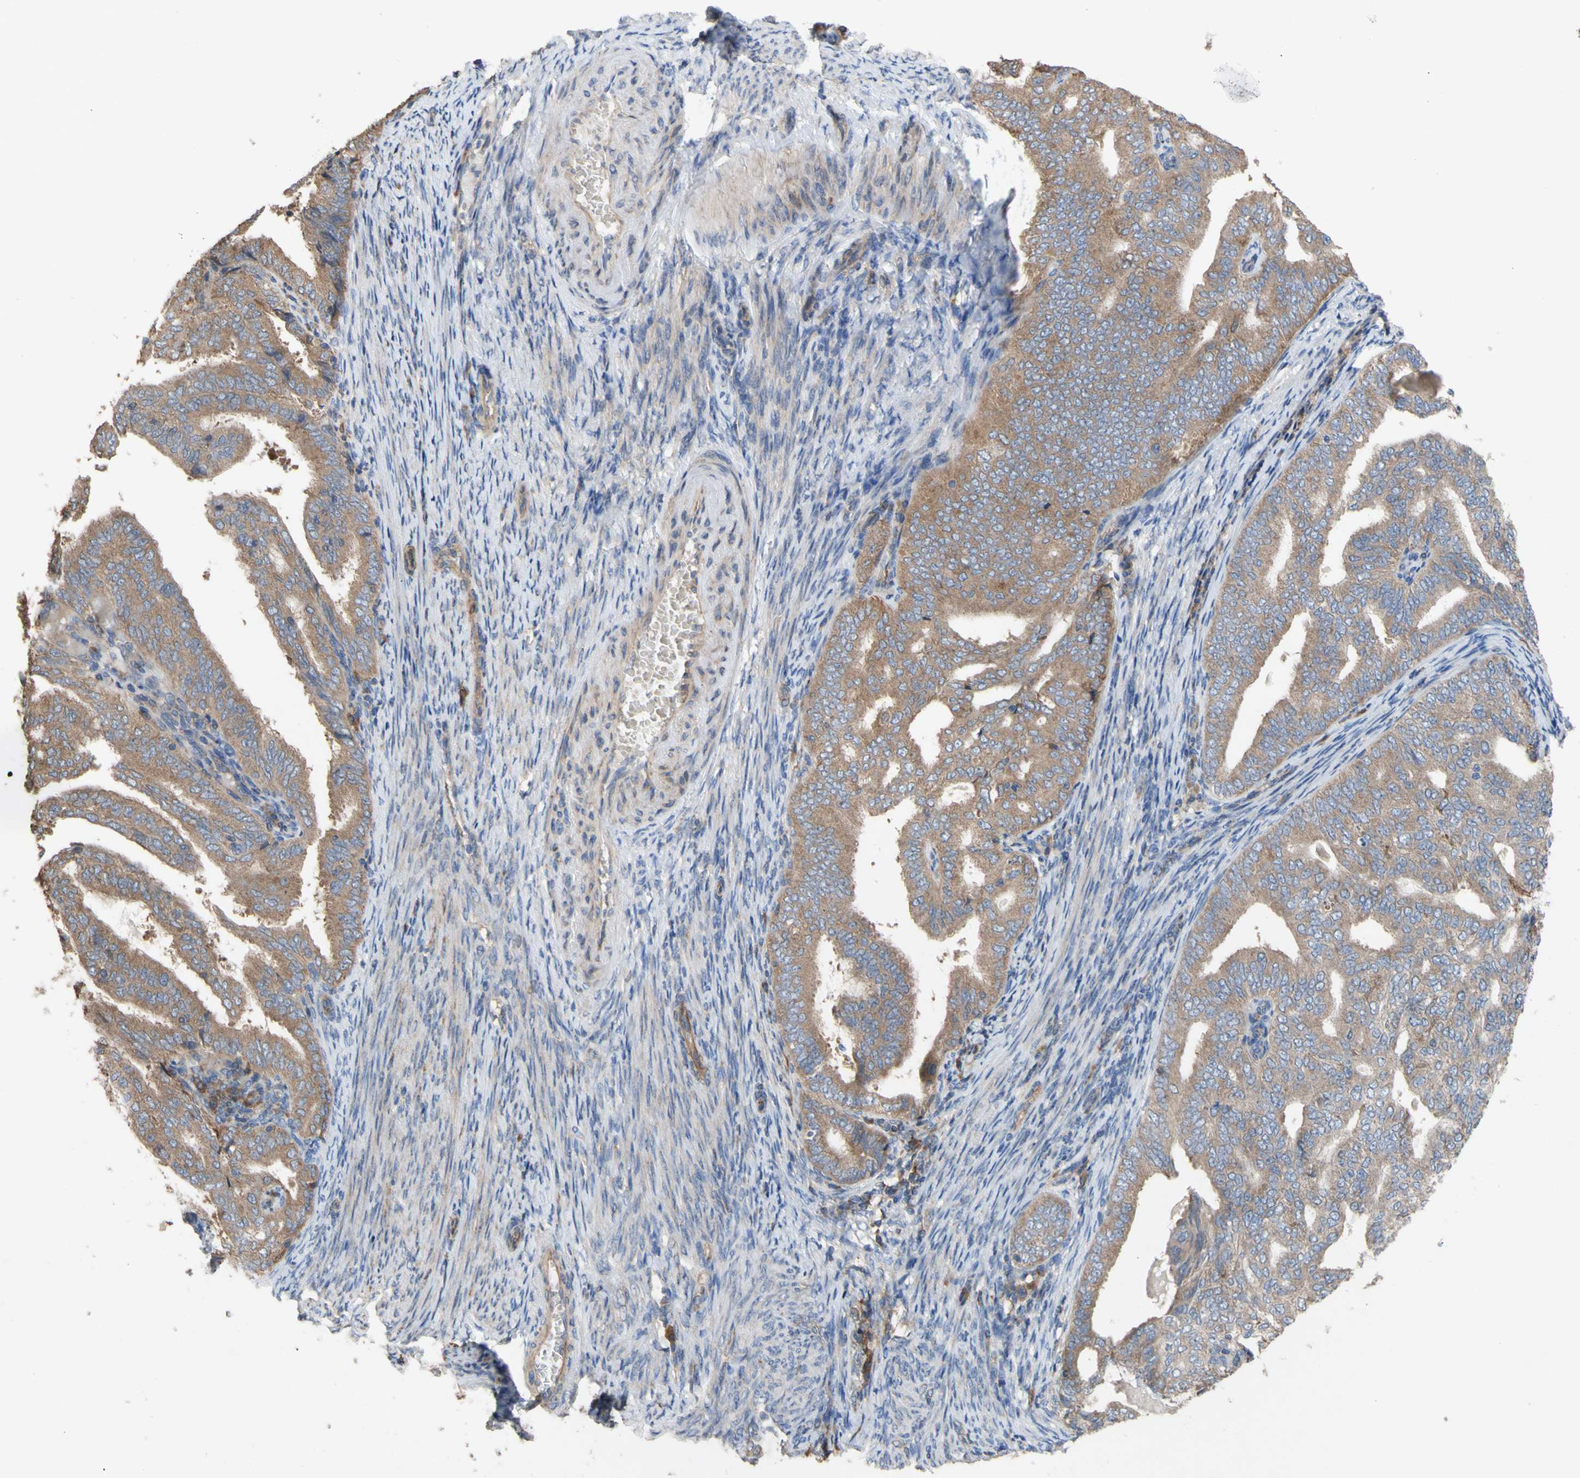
{"staining": {"intensity": "moderate", "quantity": ">75%", "location": "cytoplasmic/membranous"}, "tissue": "endometrial cancer", "cell_type": "Tumor cells", "image_type": "cancer", "snomed": [{"axis": "morphology", "description": "Adenocarcinoma, NOS"}, {"axis": "topography", "description": "Endometrium"}], "caption": "DAB immunohistochemical staining of endometrial adenocarcinoma shows moderate cytoplasmic/membranous protein staining in approximately >75% of tumor cells.", "gene": "EIF2S3", "patient": {"sex": "female", "age": 58}}